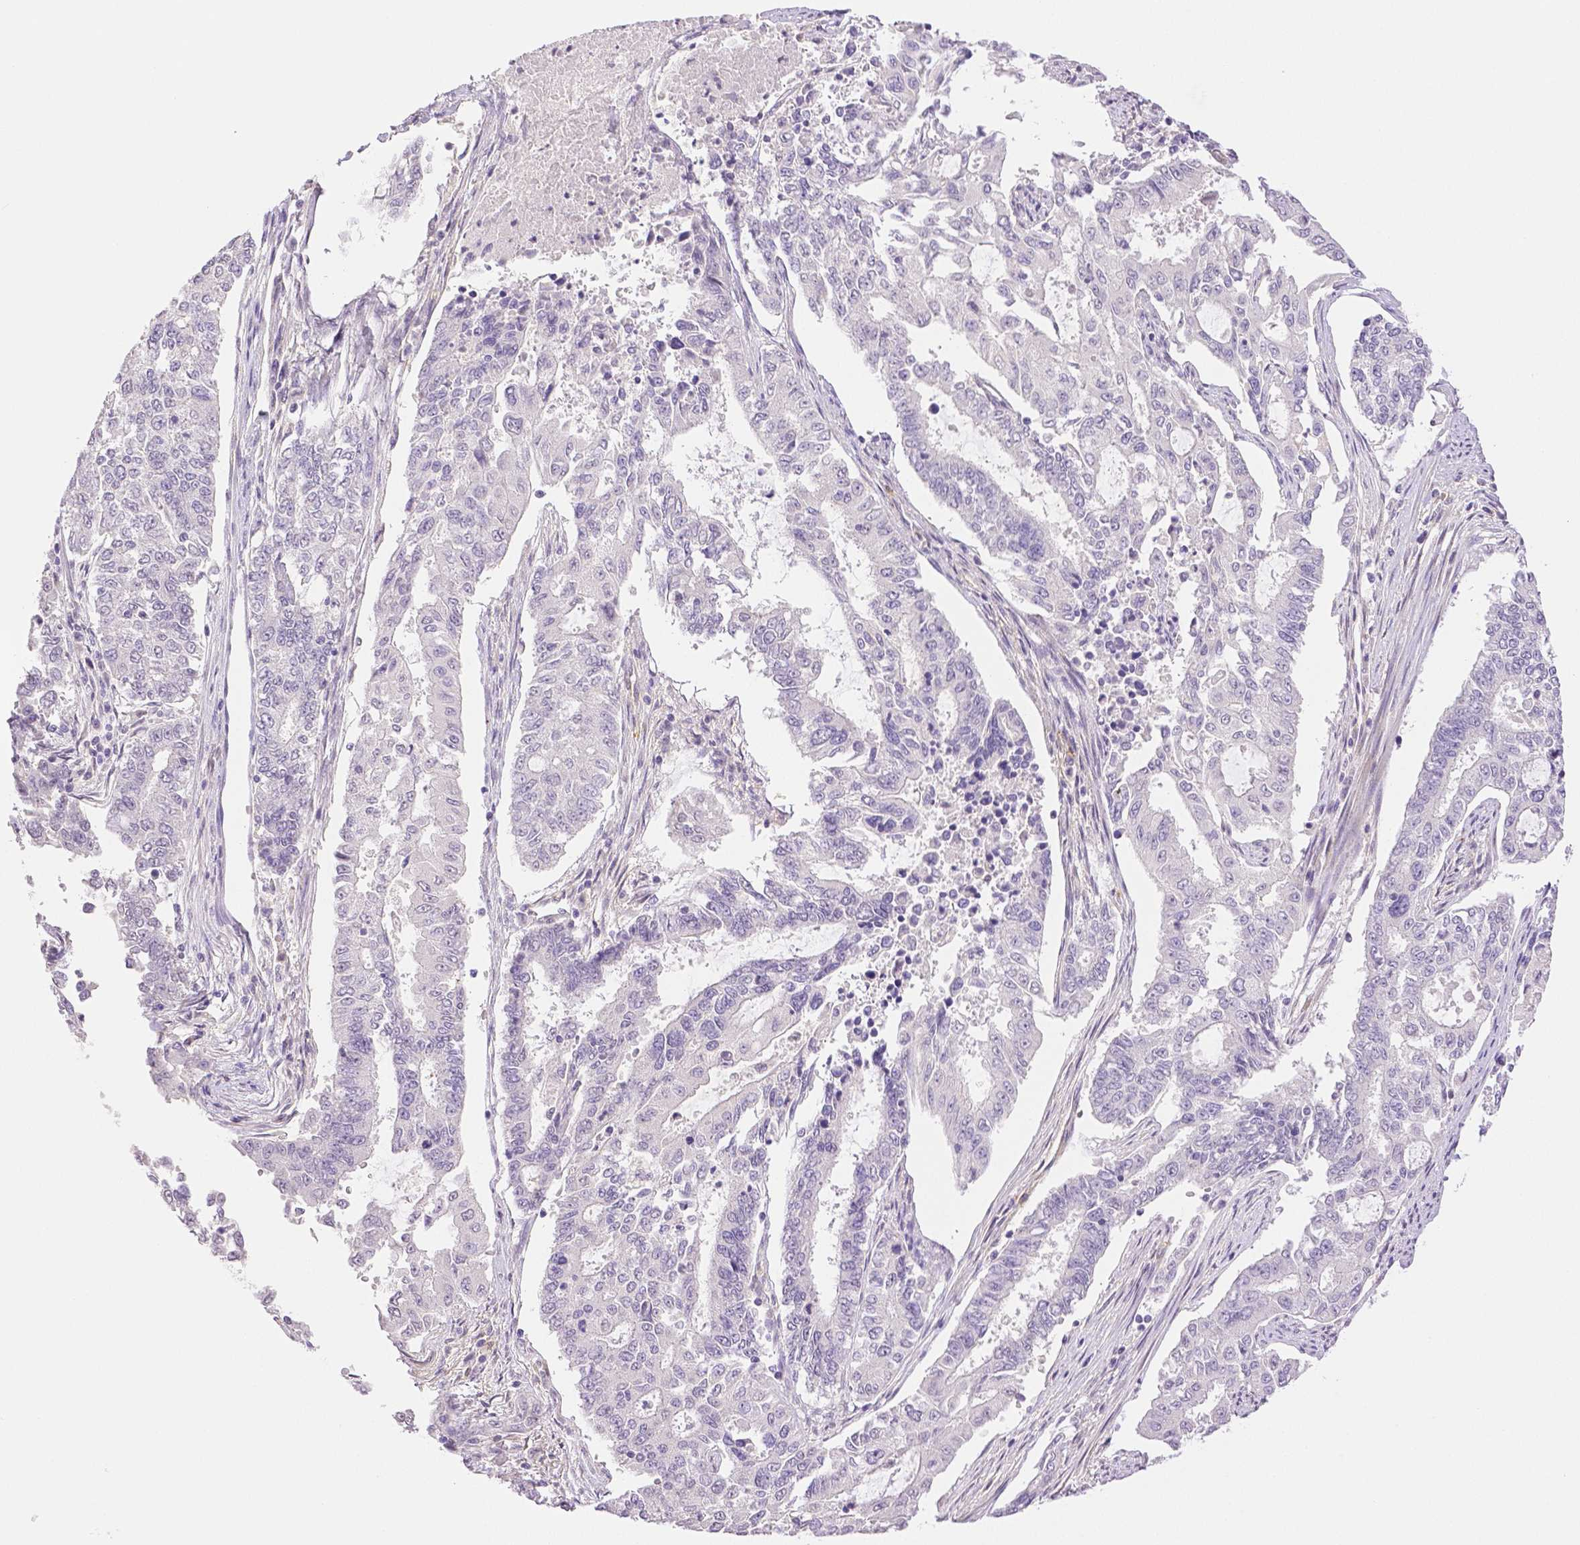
{"staining": {"intensity": "negative", "quantity": "none", "location": "none"}, "tissue": "endometrial cancer", "cell_type": "Tumor cells", "image_type": "cancer", "snomed": [{"axis": "morphology", "description": "Adenocarcinoma, NOS"}, {"axis": "topography", "description": "Uterus"}], "caption": "High power microscopy photomicrograph of an immunohistochemistry (IHC) image of endometrial cancer (adenocarcinoma), revealing no significant expression in tumor cells.", "gene": "THY1", "patient": {"sex": "female", "age": 59}}